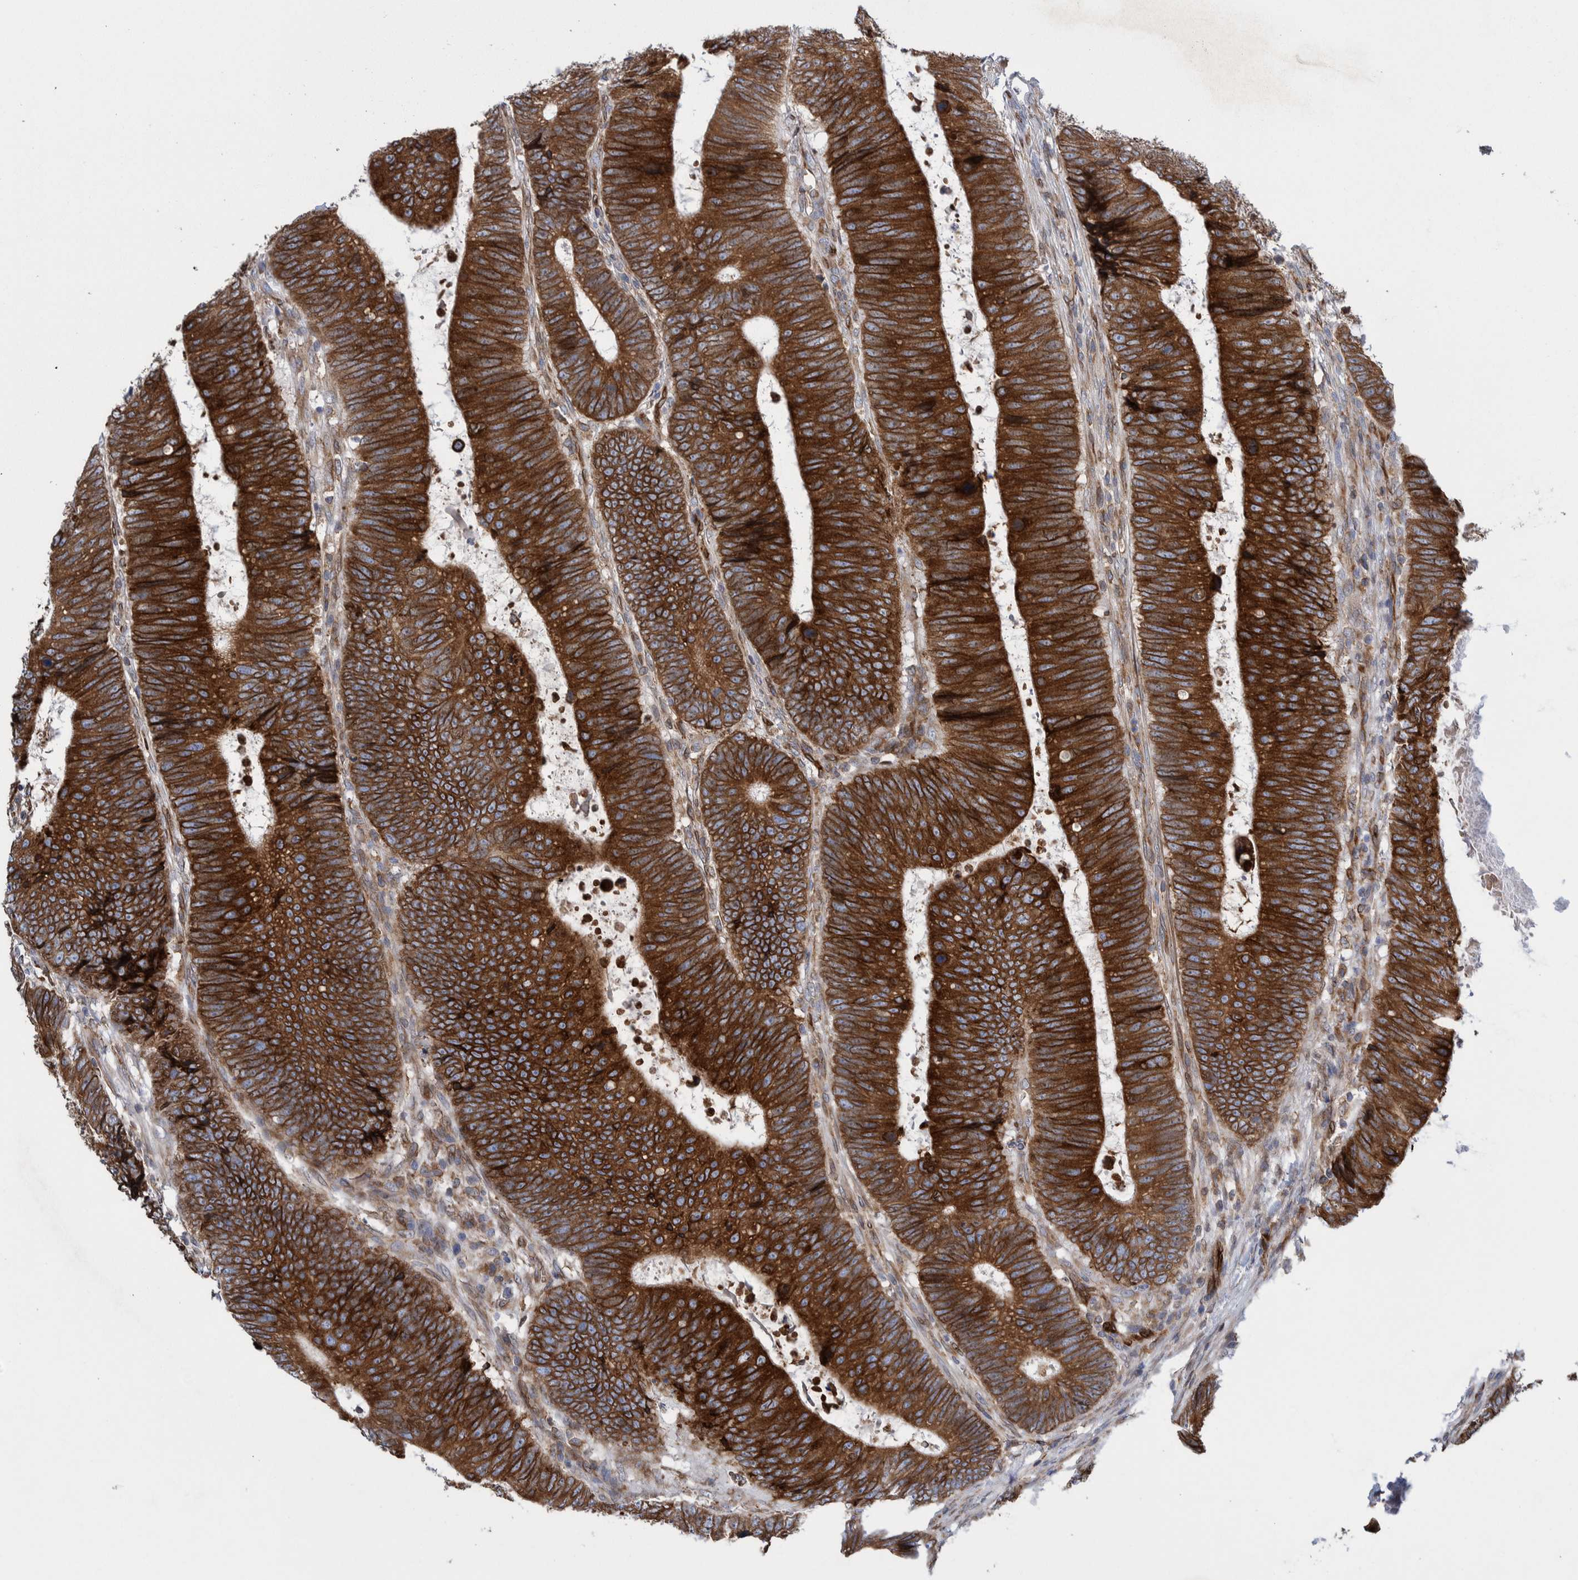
{"staining": {"intensity": "strong", "quantity": ">75%", "location": "cytoplasmic/membranous"}, "tissue": "colorectal cancer", "cell_type": "Tumor cells", "image_type": "cancer", "snomed": [{"axis": "morphology", "description": "Adenocarcinoma, NOS"}, {"axis": "topography", "description": "Colon"}], "caption": "DAB (3,3'-diaminobenzidine) immunohistochemical staining of colorectal adenocarcinoma demonstrates strong cytoplasmic/membranous protein staining in approximately >75% of tumor cells.", "gene": "THEM6", "patient": {"sex": "male", "age": 56}}